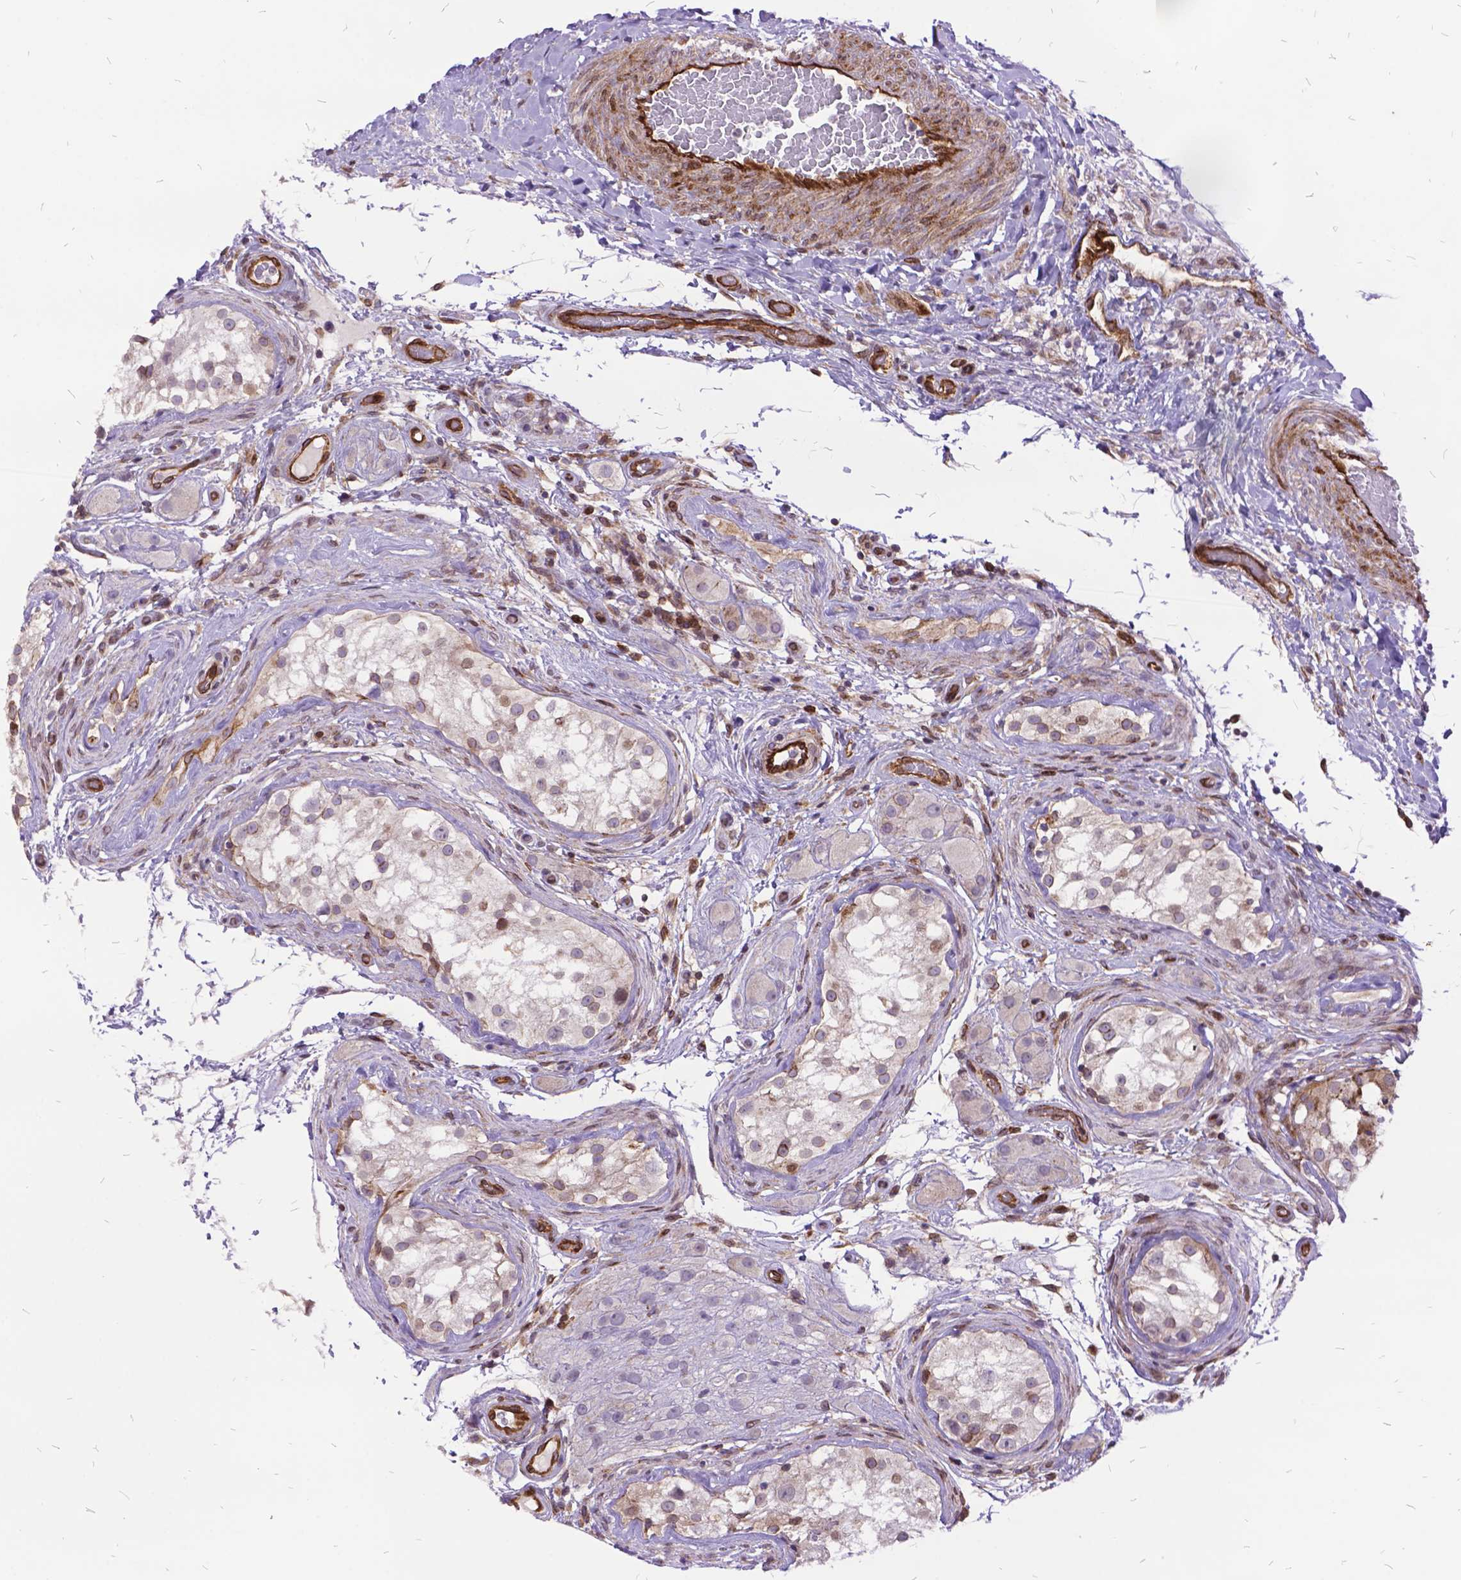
{"staining": {"intensity": "moderate", "quantity": "<25%", "location": "cytoplasmic/membranous"}, "tissue": "testis cancer", "cell_type": "Tumor cells", "image_type": "cancer", "snomed": [{"axis": "morphology", "description": "Seminoma, NOS"}, {"axis": "morphology", "description": "Carcinoma, Embryonal, NOS"}, {"axis": "topography", "description": "Testis"}], "caption": "Immunohistochemical staining of human testis cancer exhibits low levels of moderate cytoplasmic/membranous protein expression in approximately <25% of tumor cells.", "gene": "GRB7", "patient": {"sex": "male", "age": 41}}